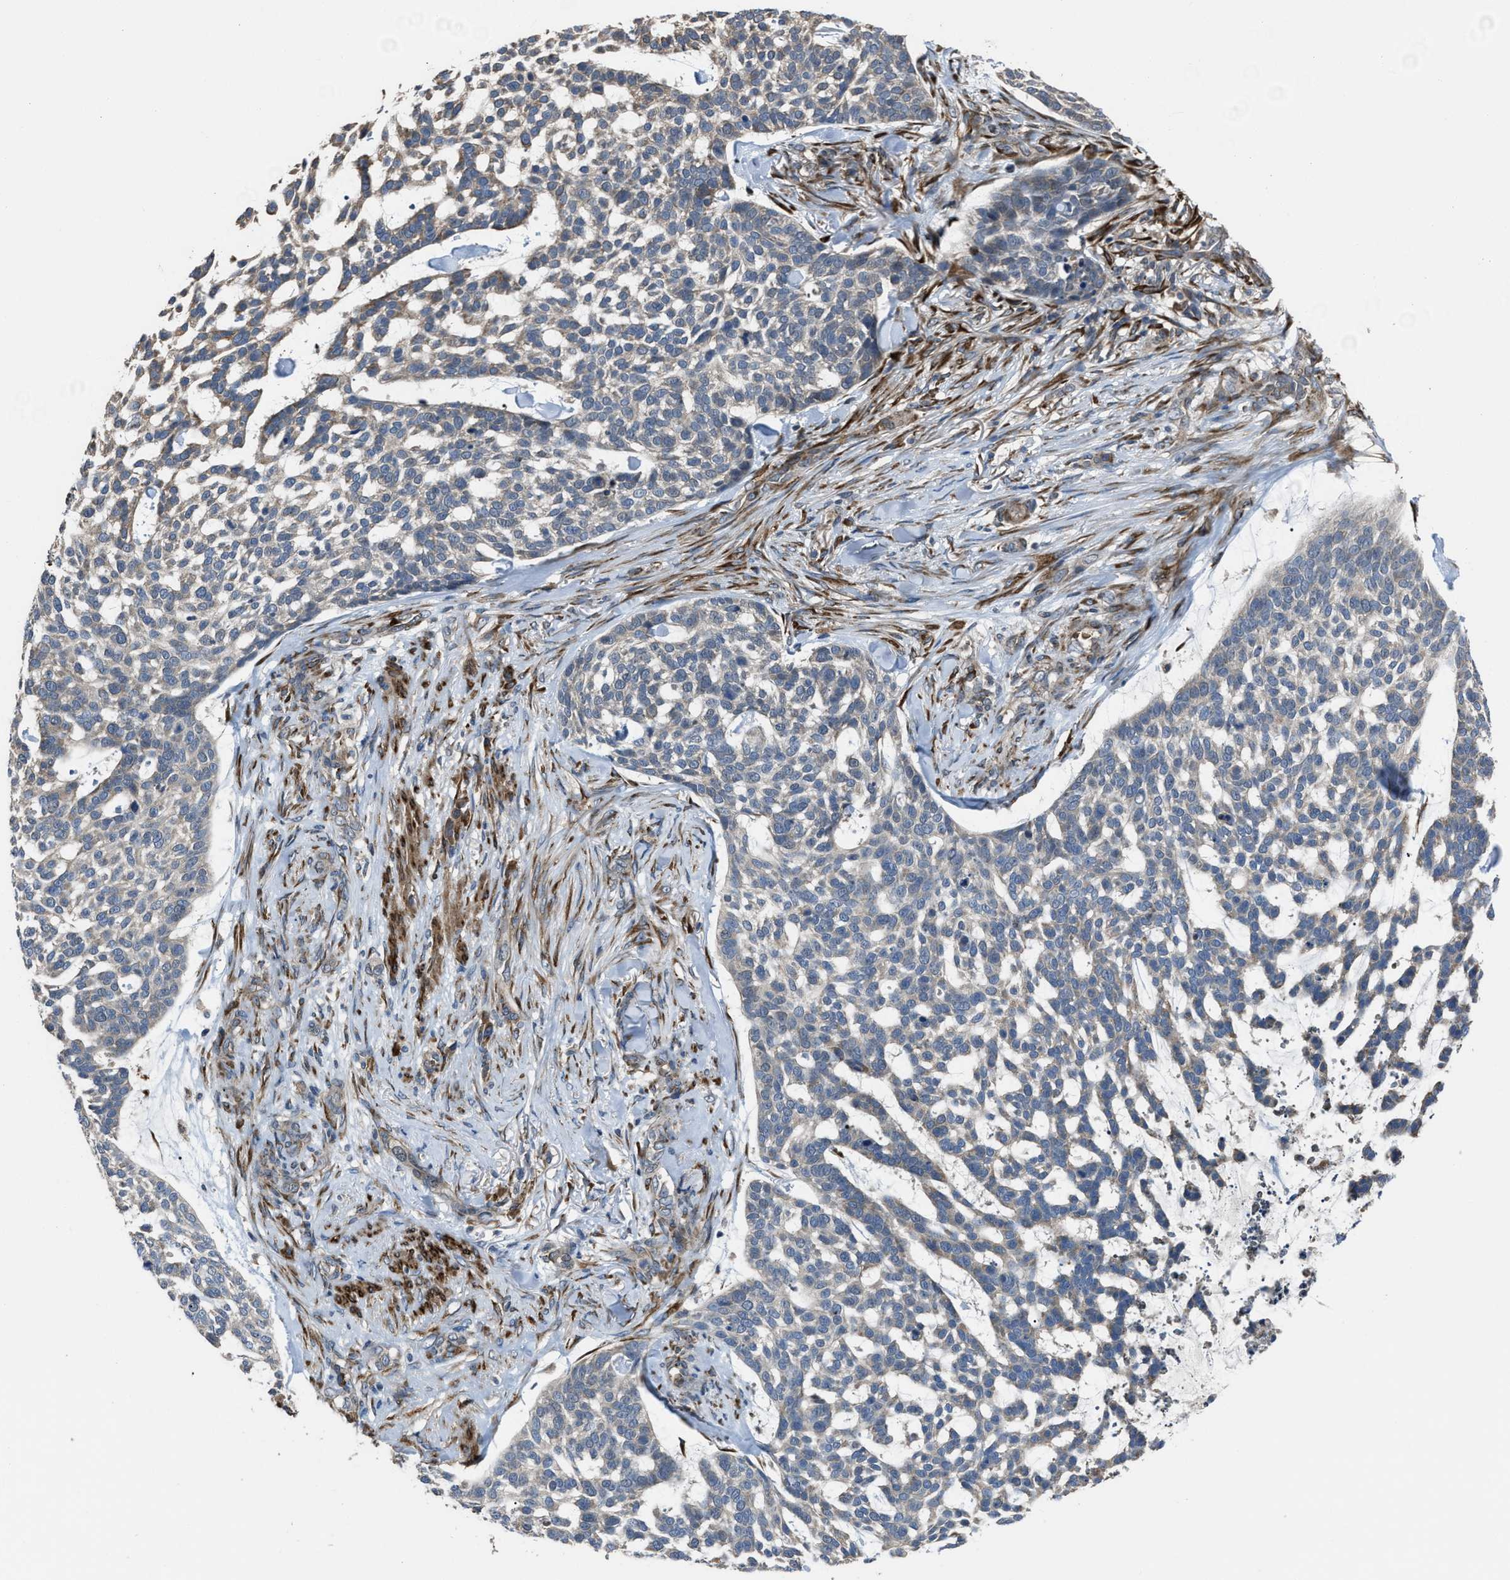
{"staining": {"intensity": "weak", "quantity": "<25%", "location": "cytoplasmic/membranous"}, "tissue": "skin cancer", "cell_type": "Tumor cells", "image_type": "cancer", "snomed": [{"axis": "morphology", "description": "Basal cell carcinoma"}, {"axis": "topography", "description": "Skin"}], "caption": "Tumor cells show no significant positivity in skin cancer.", "gene": "SELENOM", "patient": {"sex": "female", "age": 64}}